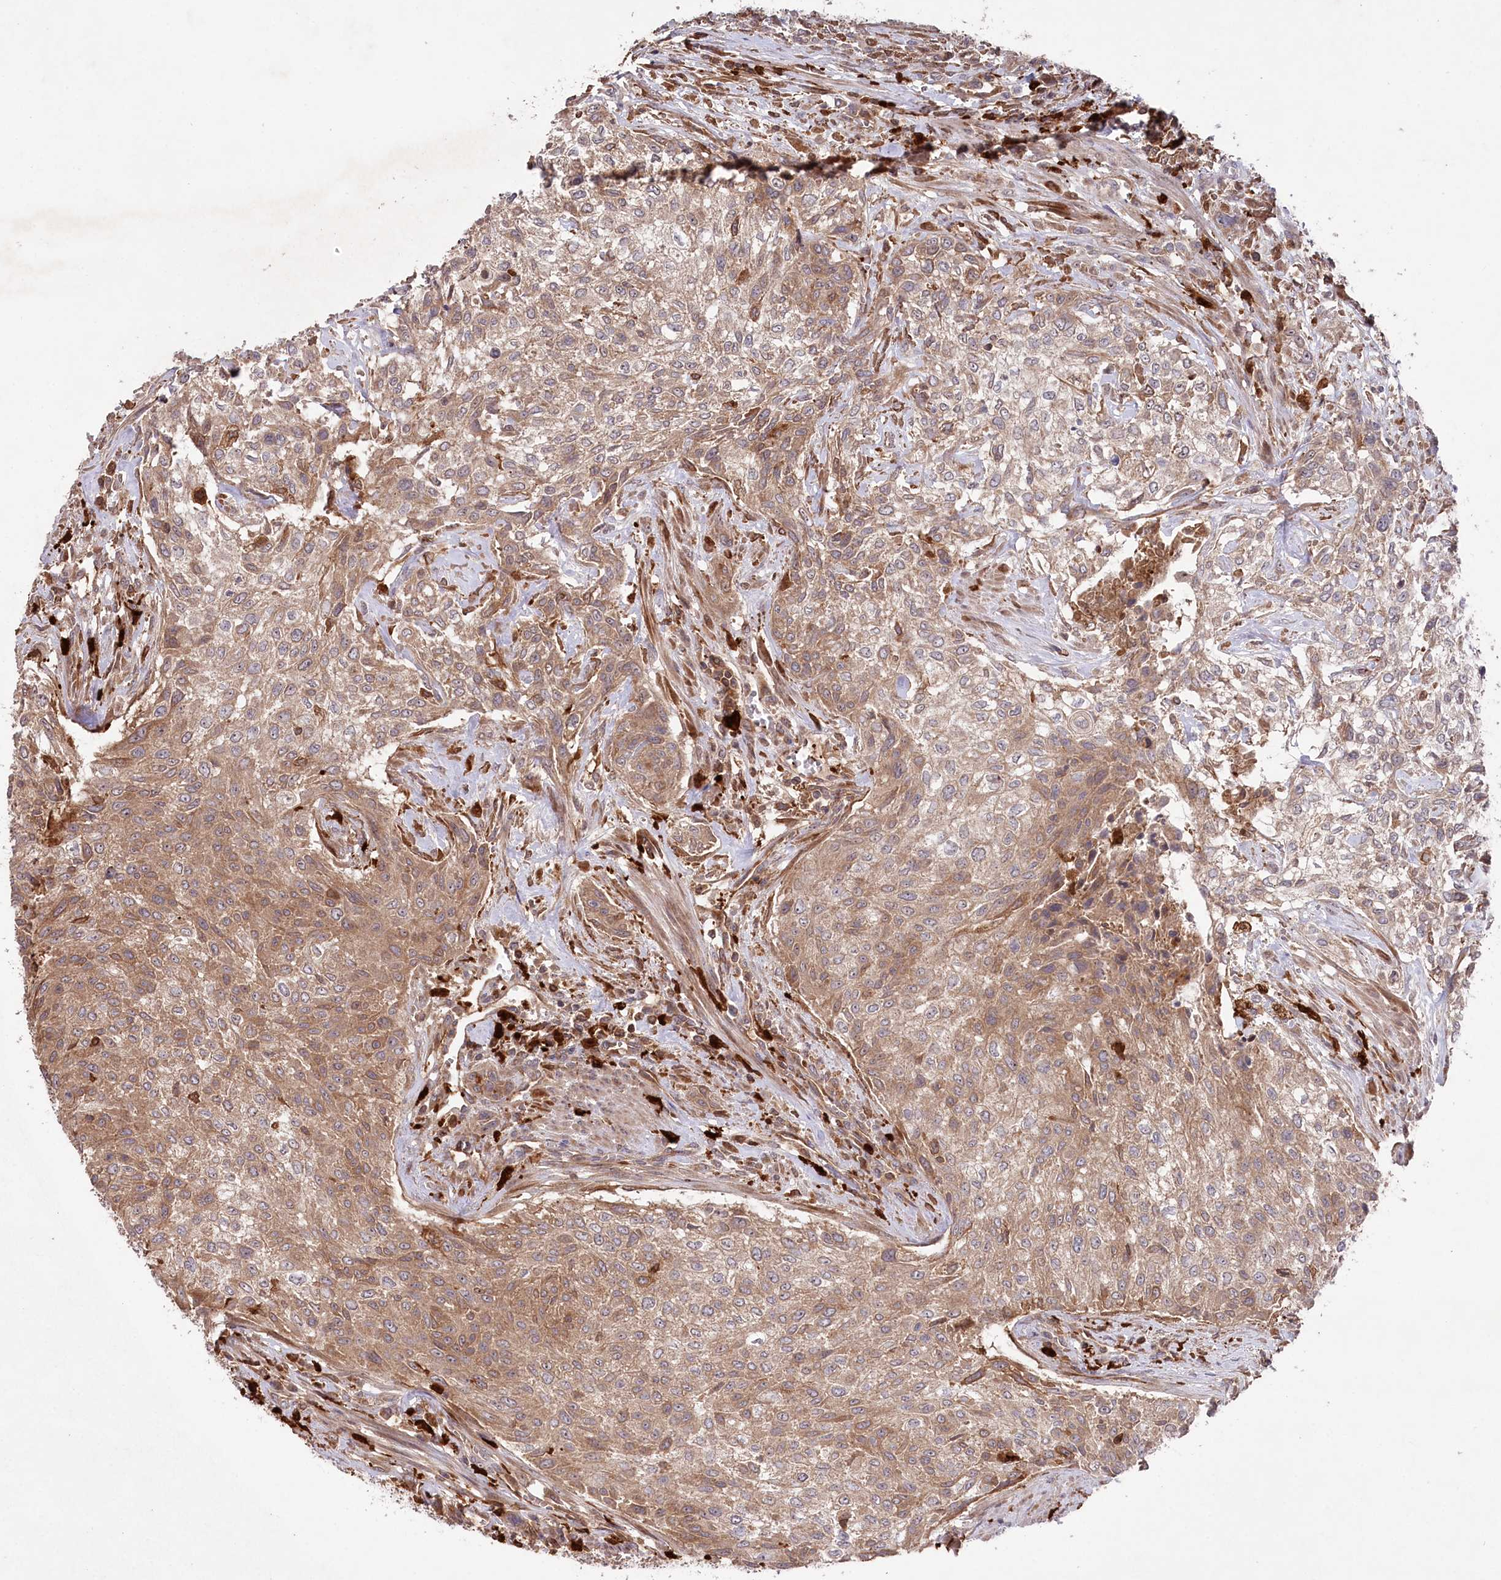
{"staining": {"intensity": "moderate", "quantity": ">75%", "location": "cytoplasmic/membranous"}, "tissue": "urothelial cancer", "cell_type": "Tumor cells", "image_type": "cancer", "snomed": [{"axis": "morphology", "description": "Normal tissue, NOS"}, {"axis": "morphology", "description": "Urothelial carcinoma, NOS"}, {"axis": "topography", "description": "Urinary bladder"}, {"axis": "topography", "description": "Peripheral nerve tissue"}], "caption": "A photomicrograph of human urothelial cancer stained for a protein demonstrates moderate cytoplasmic/membranous brown staining in tumor cells.", "gene": "PPP1R21", "patient": {"sex": "male", "age": 35}}